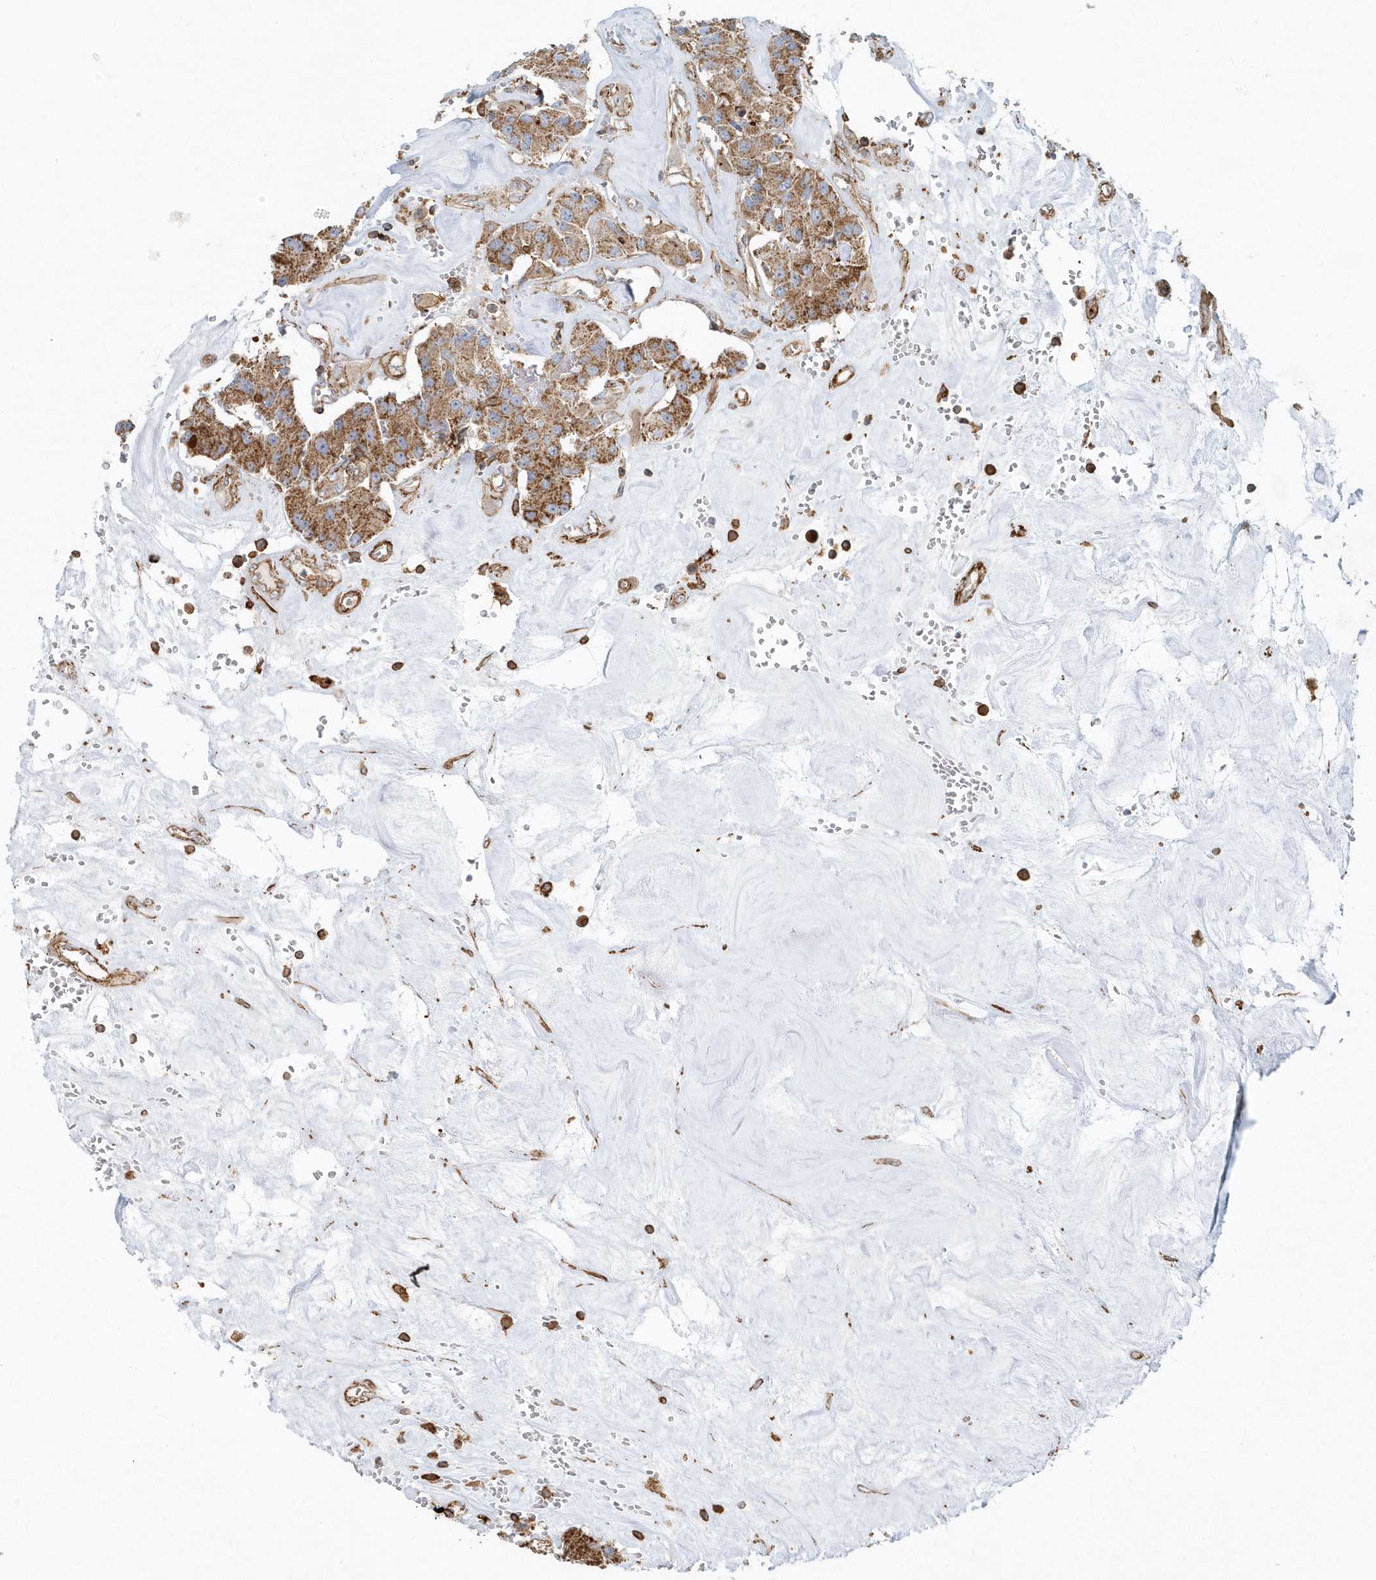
{"staining": {"intensity": "moderate", "quantity": ">75%", "location": "cytoplasmic/membranous"}, "tissue": "carcinoid", "cell_type": "Tumor cells", "image_type": "cancer", "snomed": [{"axis": "morphology", "description": "Carcinoid, malignant, NOS"}, {"axis": "topography", "description": "Pancreas"}], "caption": "This photomicrograph demonstrates malignant carcinoid stained with immunohistochemistry (IHC) to label a protein in brown. The cytoplasmic/membranous of tumor cells show moderate positivity for the protein. Nuclei are counter-stained blue.", "gene": "MMUT", "patient": {"sex": "male", "age": 41}}